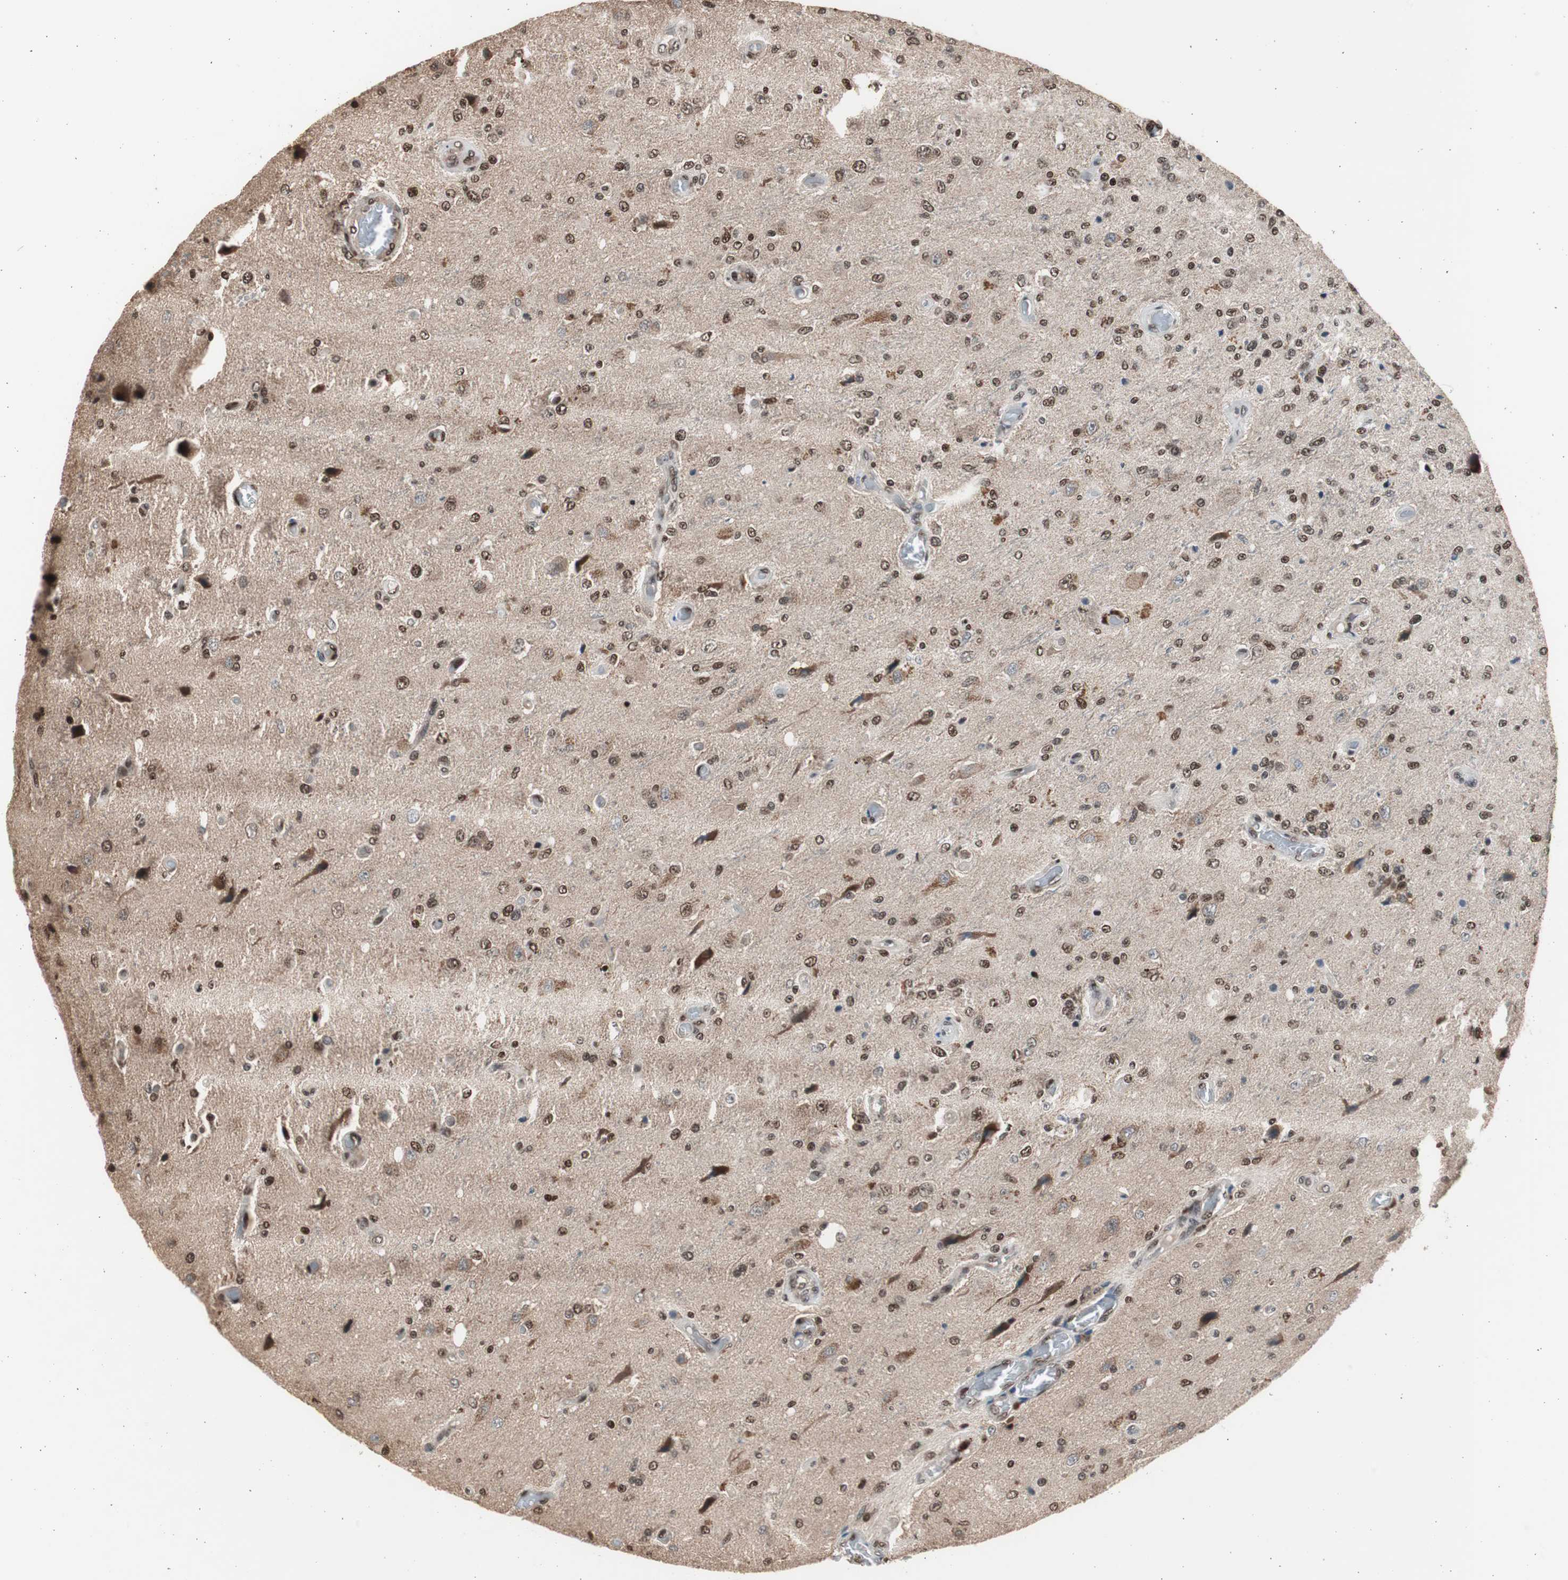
{"staining": {"intensity": "strong", "quantity": ">75%", "location": "nuclear"}, "tissue": "glioma", "cell_type": "Tumor cells", "image_type": "cancer", "snomed": [{"axis": "morphology", "description": "Normal tissue, NOS"}, {"axis": "morphology", "description": "Glioma, malignant, High grade"}, {"axis": "topography", "description": "Cerebral cortex"}], "caption": "Human glioma stained with a protein marker demonstrates strong staining in tumor cells.", "gene": "RPA1", "patient": {"sex": "male", "age": 77}}